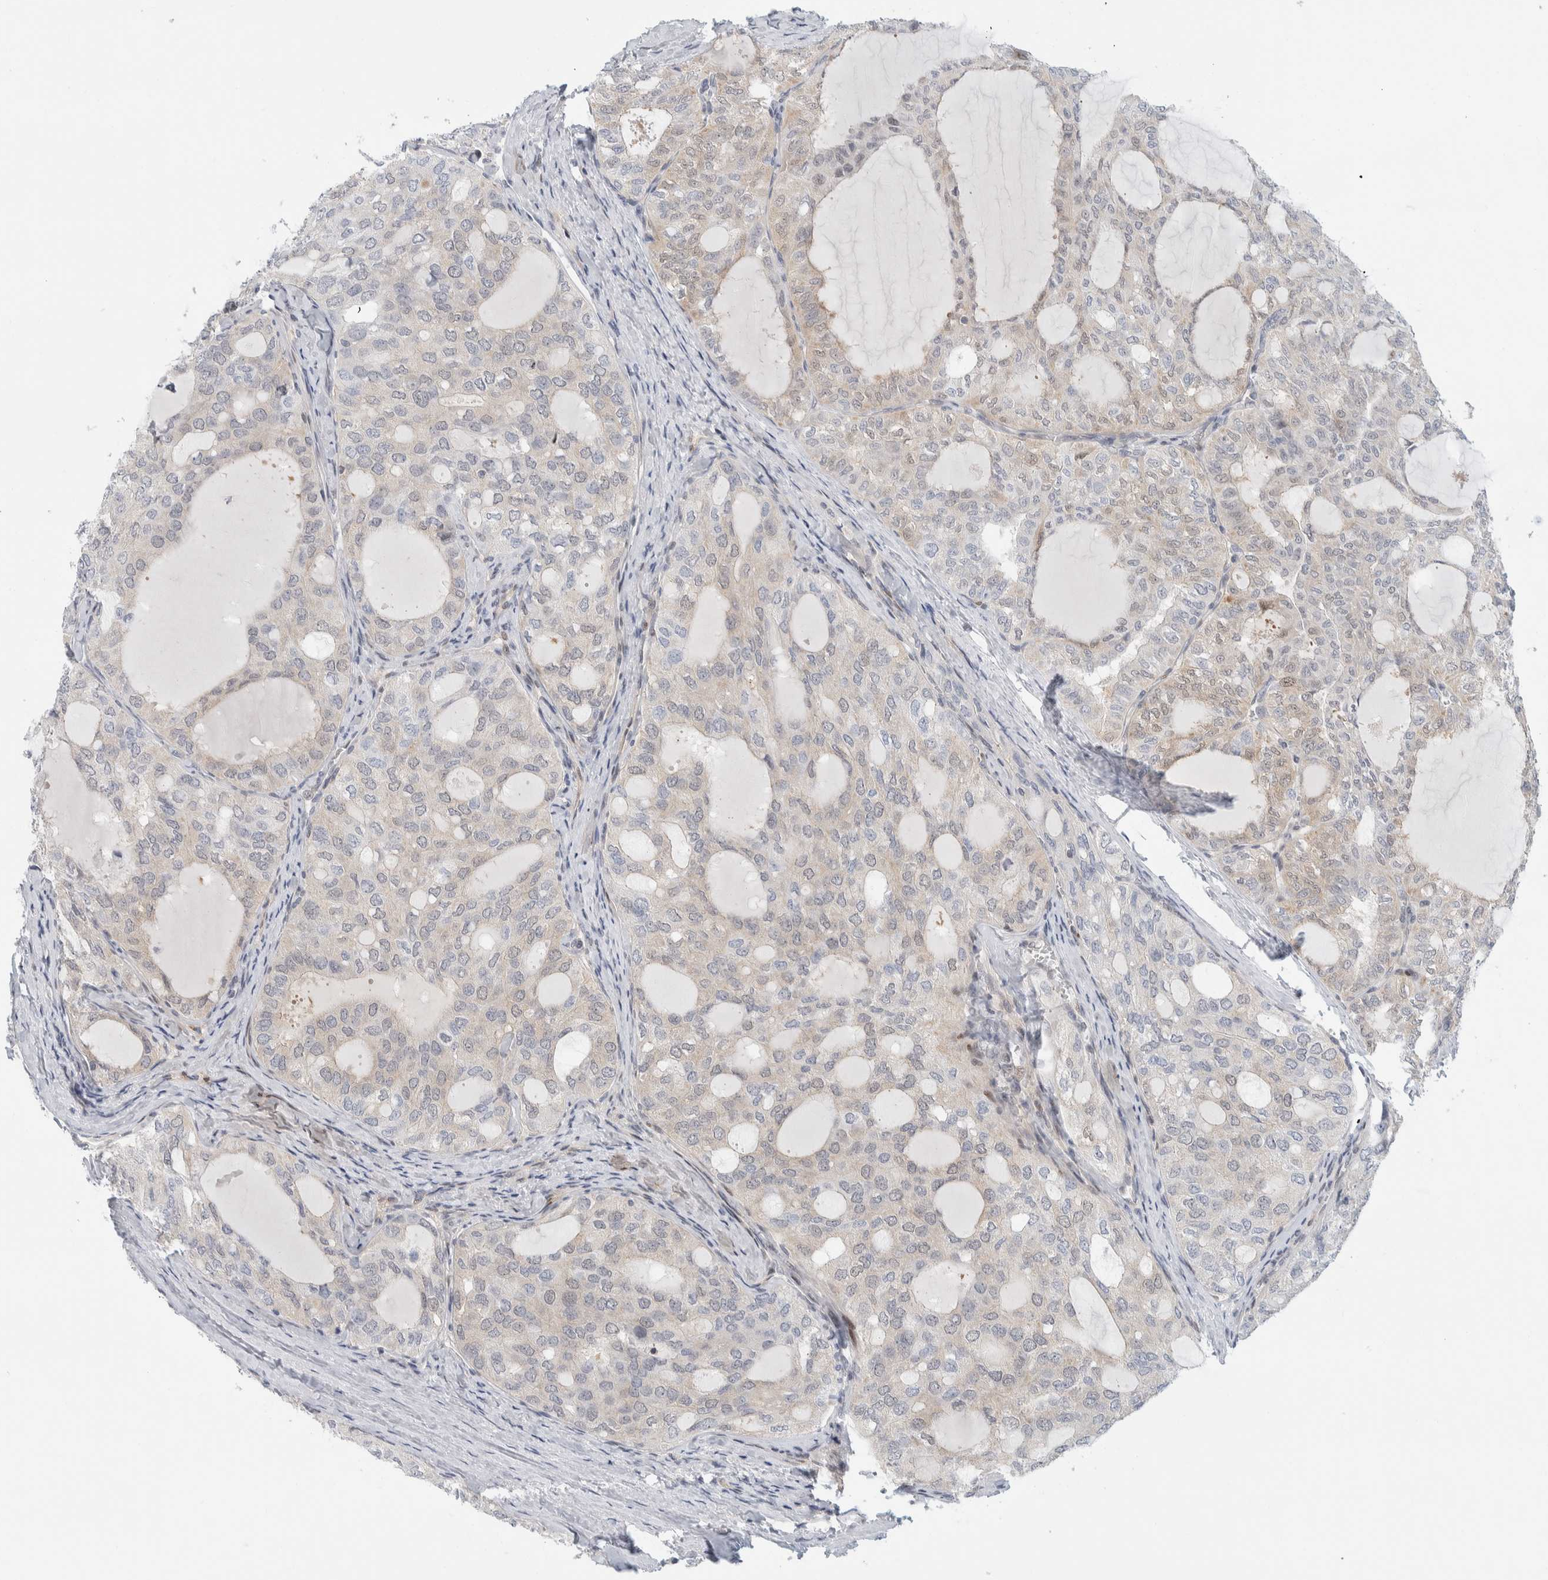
{"staining": {"intensity": "weak", "quantity": "<25%", "location": "cytoplasmic/membranous"}, "tissue": "thyroid cancer", "cell_type": "Tumor cells", "image_type": "cancer", "snomed": [{"axis": "morphology", "description": "Follicular adenoma carcinoma, NOS"}, {"axis": "topography", "description": "Thyroid gland"}], "caption": "Tumor cells are negative for brown protein staining in follicular adenoma carcinoma (thyroid). (Immunohistochemistry, brightfield microscopy, high magnification).", "gene": "NCR3LG1", "patient": {"sex": "male", "age": 75}}